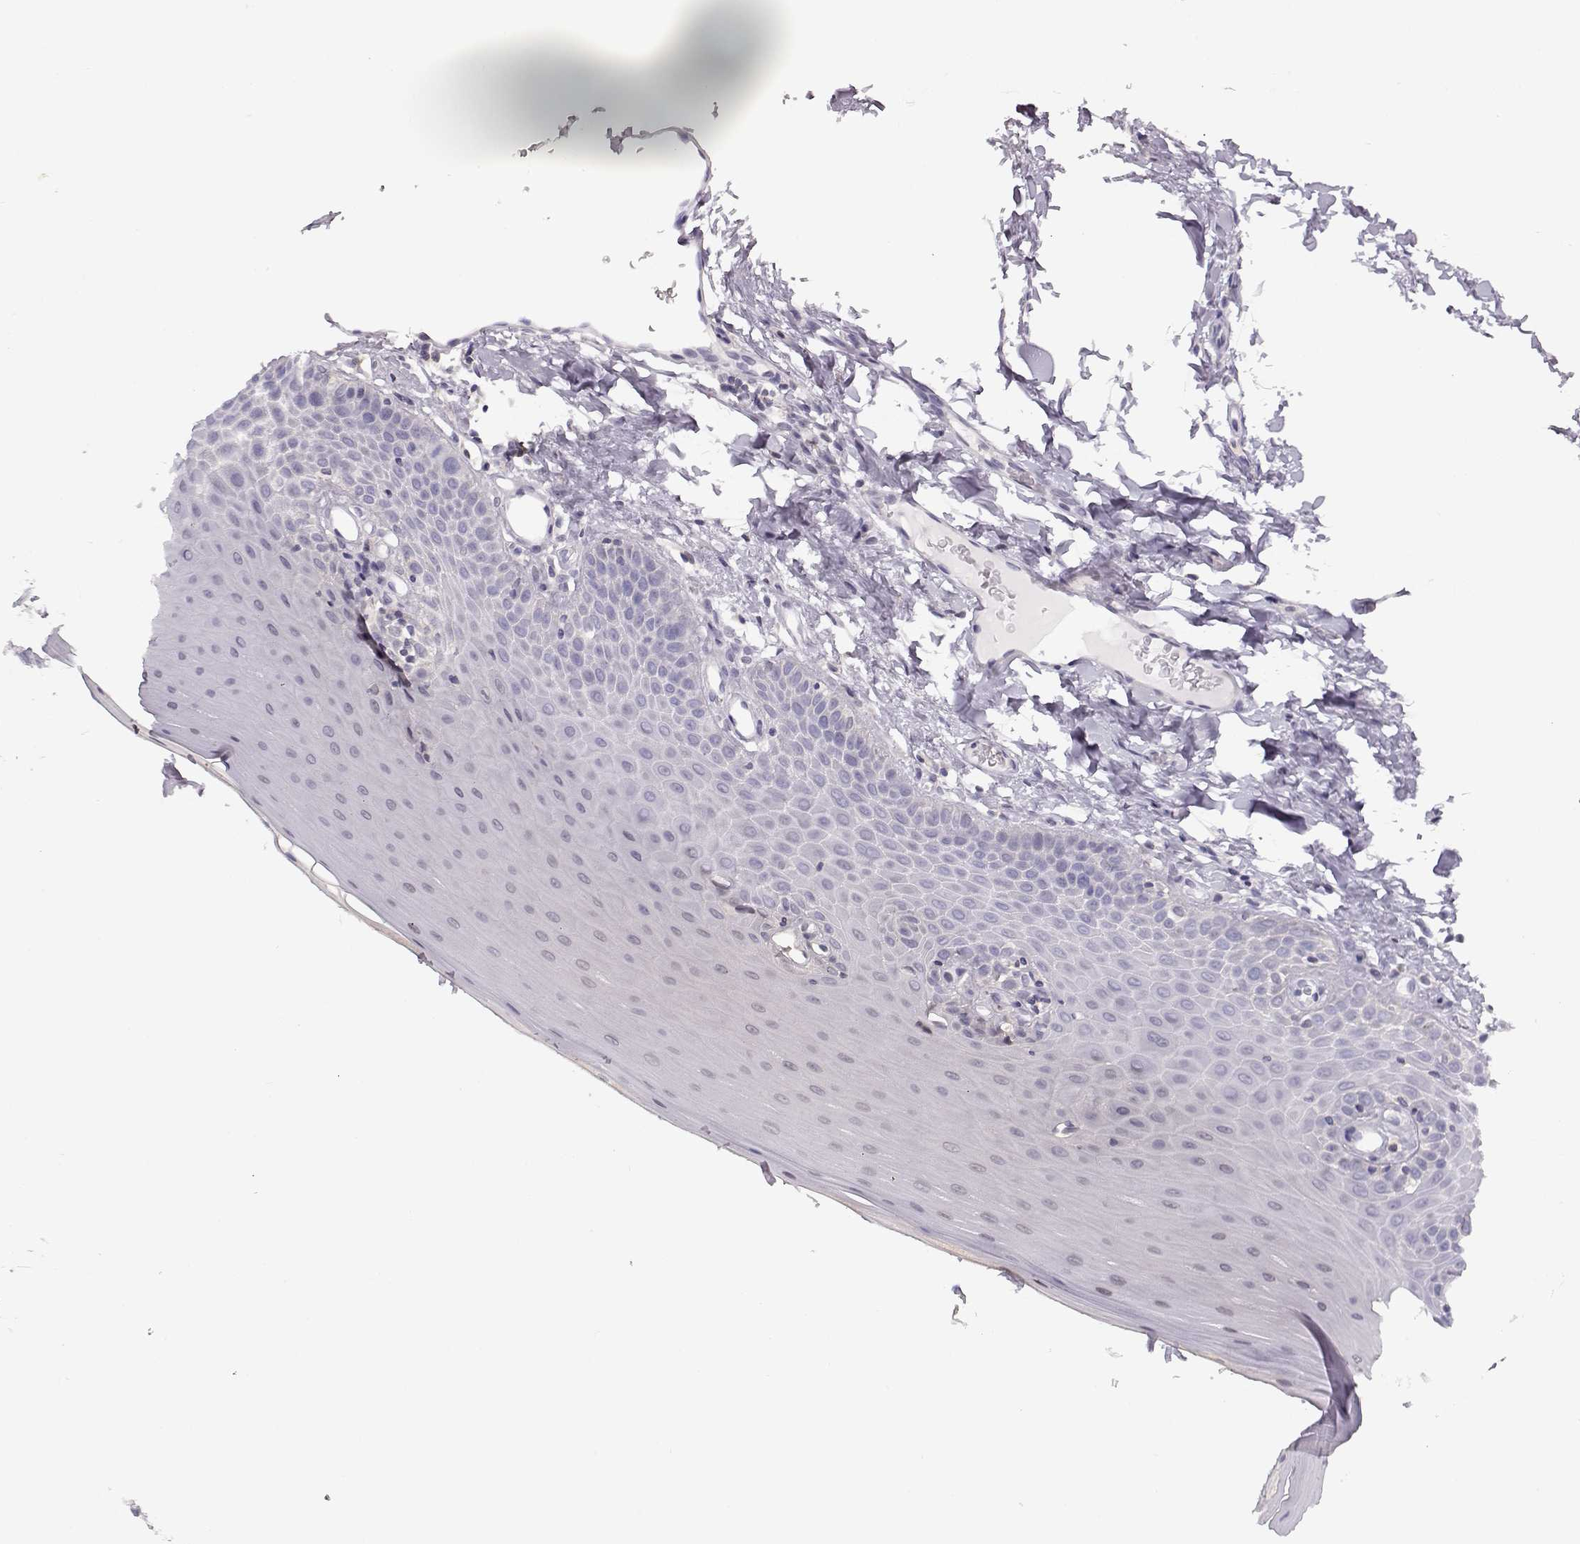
{"staining": {"intensity": "negative", "quantity": "none", "location": "none"}, "tissue": "oral mucosa", "cell_type": "Squamous epithelial cells", "image_type": "normal", "snomed": [{"axis": "morphology", "description": "Normal tissue, NOS"}, {"axis": "topography", "description": "Oral tissue"}], "caption": "Photomicrograph shows no protein expression in squamous epithelial cells of benign oral mucosa.", "gene": "TEPP", "patient": {"sex": "male", "age": 81}}